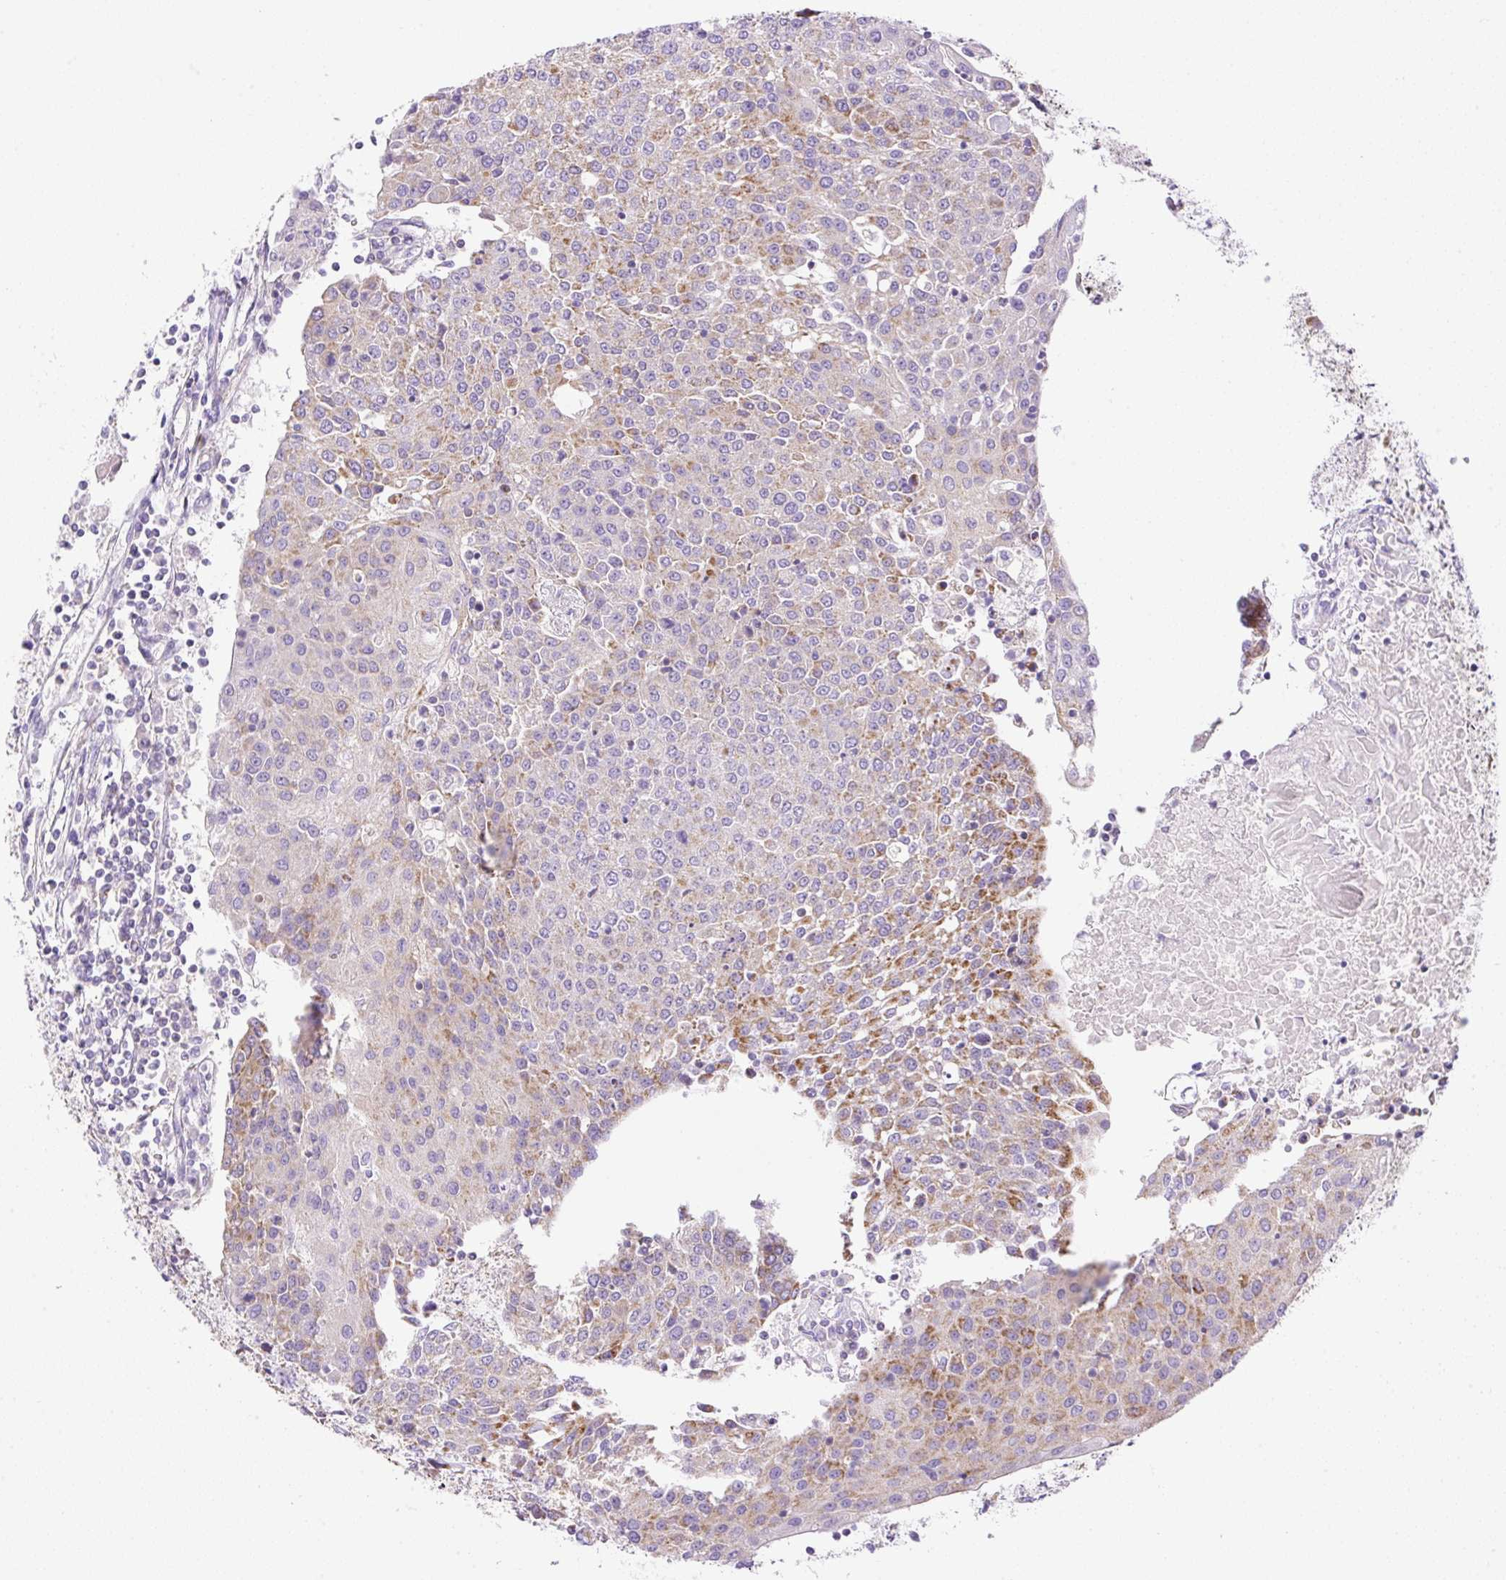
{"staining": {"intensity": "moderate", "quantity": "<25%", "location": "cytoplasmic/membranous"}, "tissue": "urothelial cancer", "cell_type": "Tumor cells", "image_type": "cancer", "snomed": [{"axis": "morphology", "description": "Urothelial carcinoma, High grade"}, {"axis": "topography", "description": "Urinary bladder"}], "caption": "A photomicrograph of urothelial carcinoma (high-grade) stained for a protein reveals moderate cytoplasmic/membranous brown staining in tumor cells.", "gene": "NF1", "patient": {"sex": "female", "age": 85}}